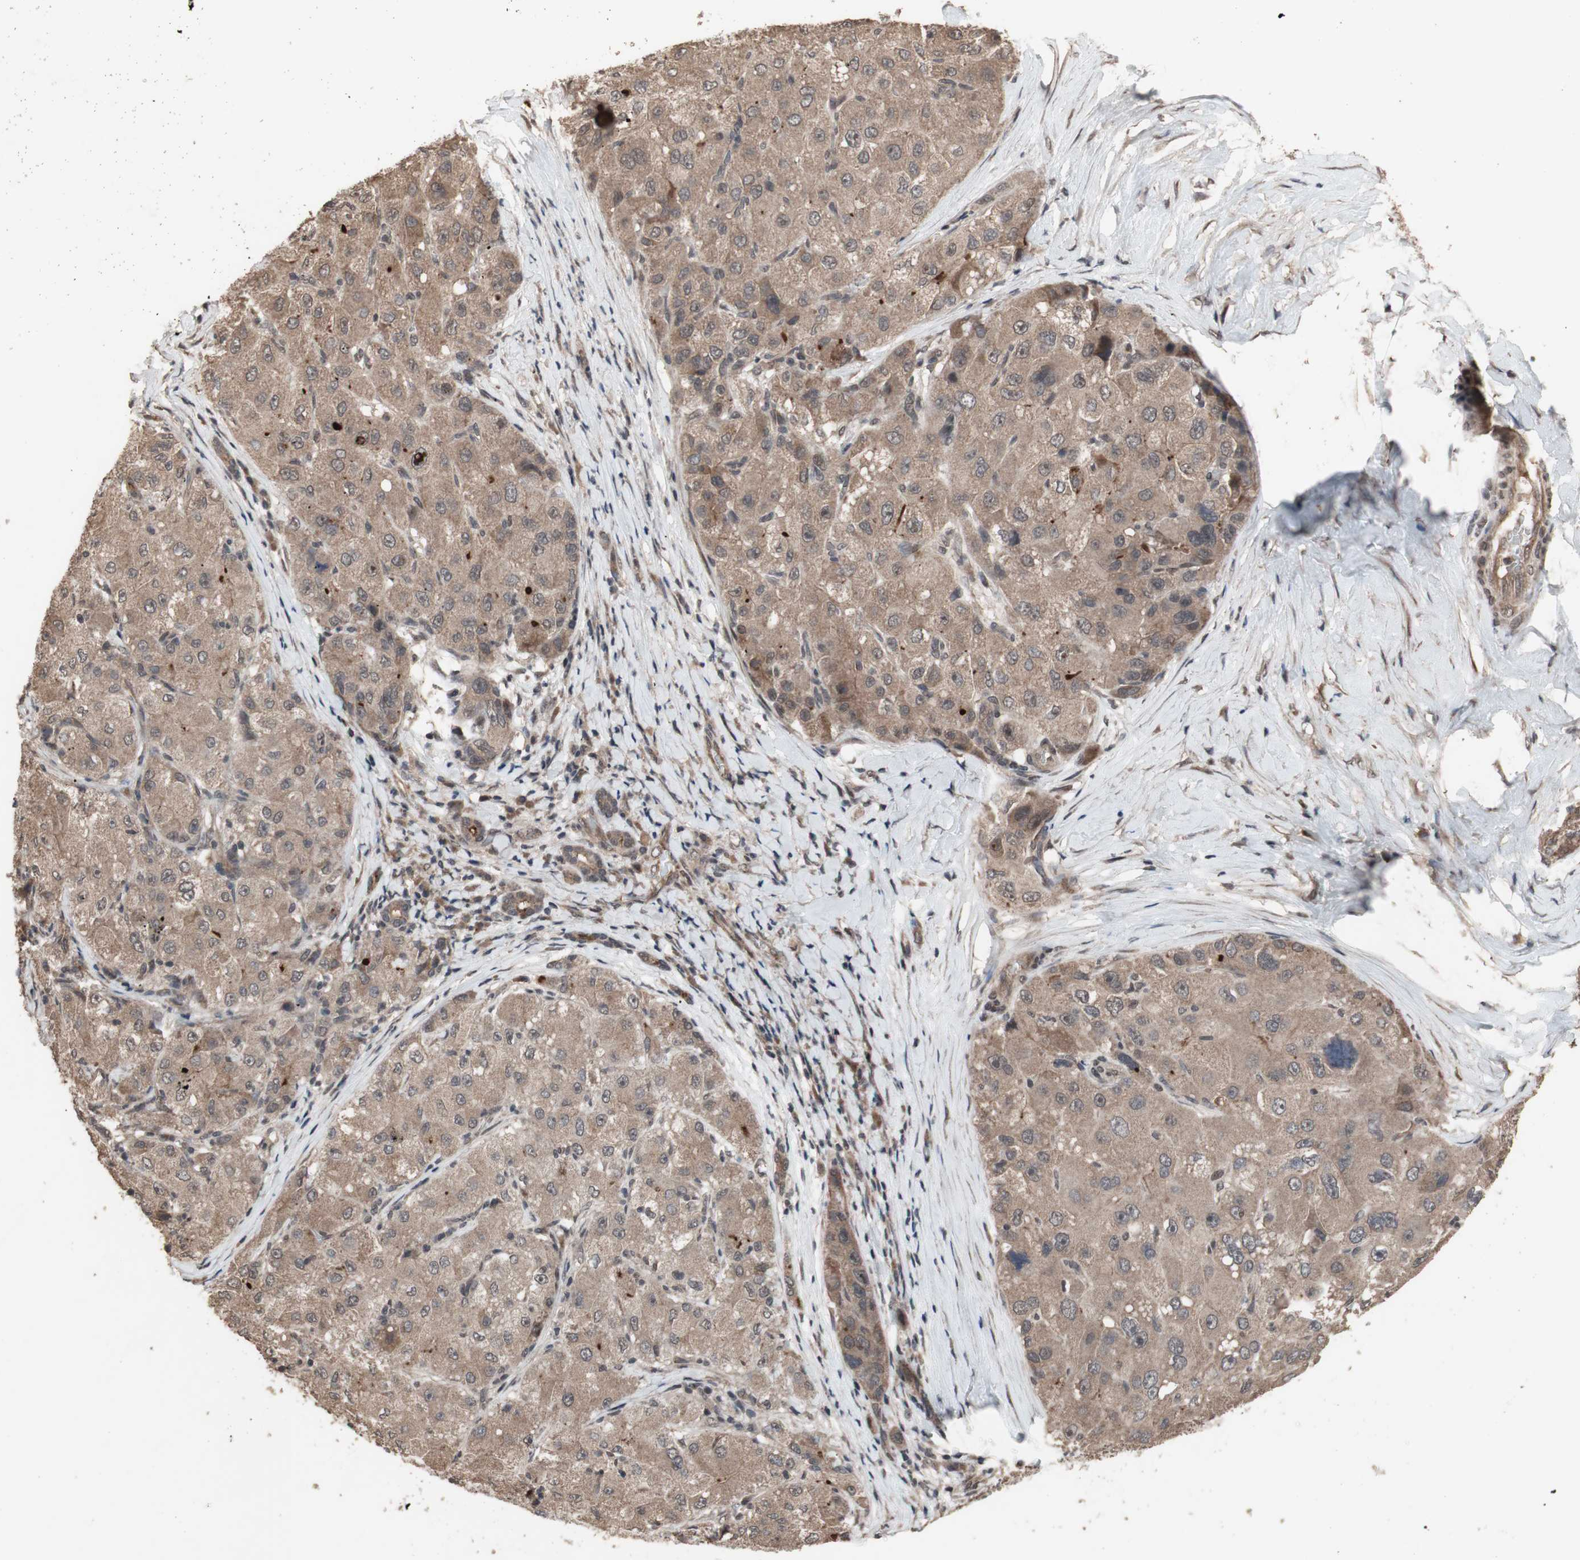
{"staining": {"intensity": "moderate", "quantity": "25%-75%", "location": "cytoplasmic/membranous"}, "tissue": "liver cancer", "cell_type": "Tumor cells", "image_type": "cancer", "snomed": [{"axis": "morphology", "description": "Carcinoma, Hepatocellular, NOS"}, {"axis": "topography", "description": "Liver"}], "caption": "Liver cancer (hepatocellular carcinoma) tissue displays moderate cytoplasmic/membranous positivity in about 25%-75% of tumor cells, visualized by immunohistochemistry. (Stains: DAB in brown, nuclei in blue, Microscopy: brightfield microscopy at high magnification).", "gene": "KANSL1", "patient": {"sex": "male", "age": 80}}